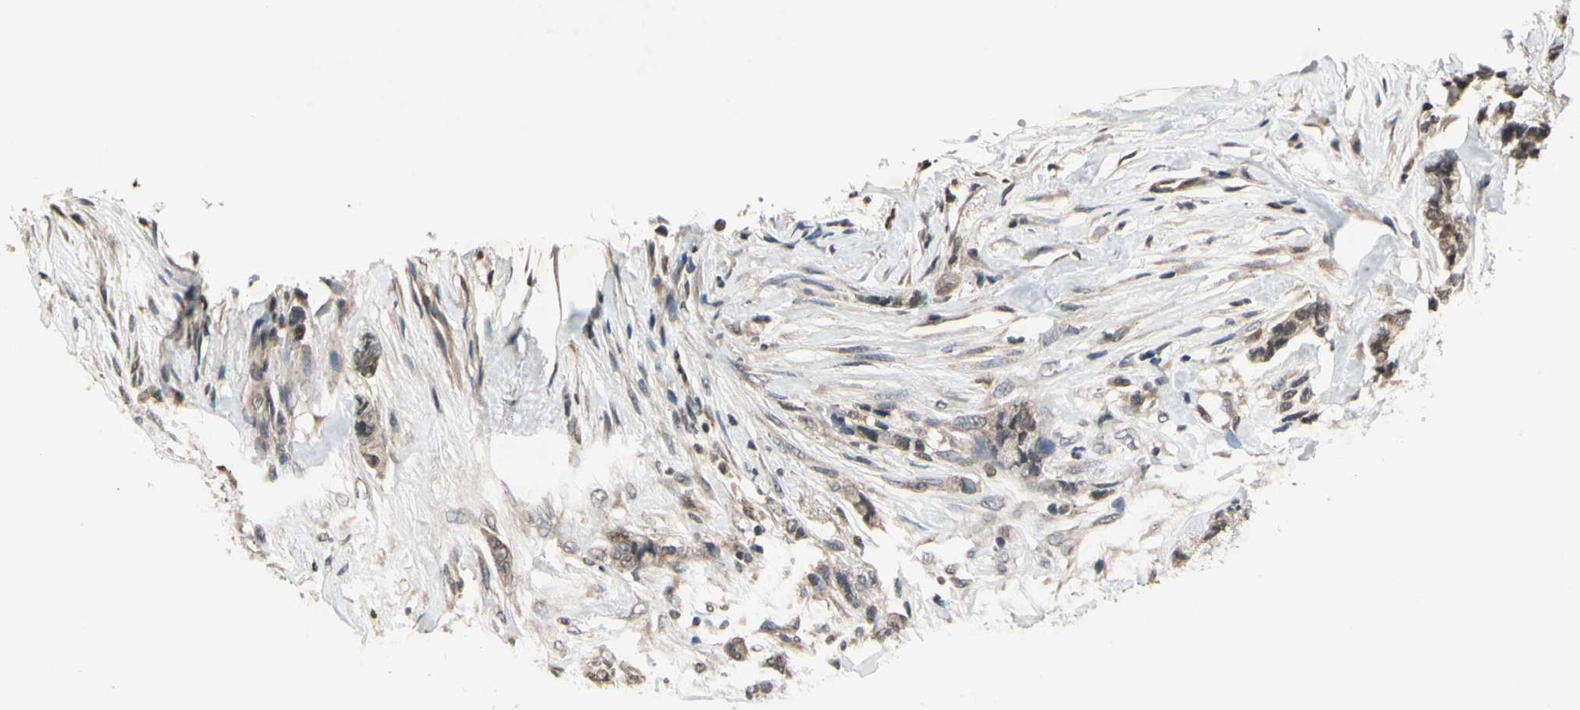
{"staining": {"intensity": "moderate", "quantity": ">75%", "location": "cytoplasmic/membranous"}, "tissue": "breast cancer", "cell_type": "Tumor cells", "image_type": "cancer", "snomed": [{"axis": "morphology", "description": "Duct carcinoma"}, {"axis": "topography", "description": "Breast"}], "caption": "This histopathology image demonstrates immunohistochemistry staining of human breast cancer, with medium moderate cytoplasmic/membranous expression in about >75% of tumor cells.", "gene": "GCLC", "patient": {"sex": "female", "age": 40}}